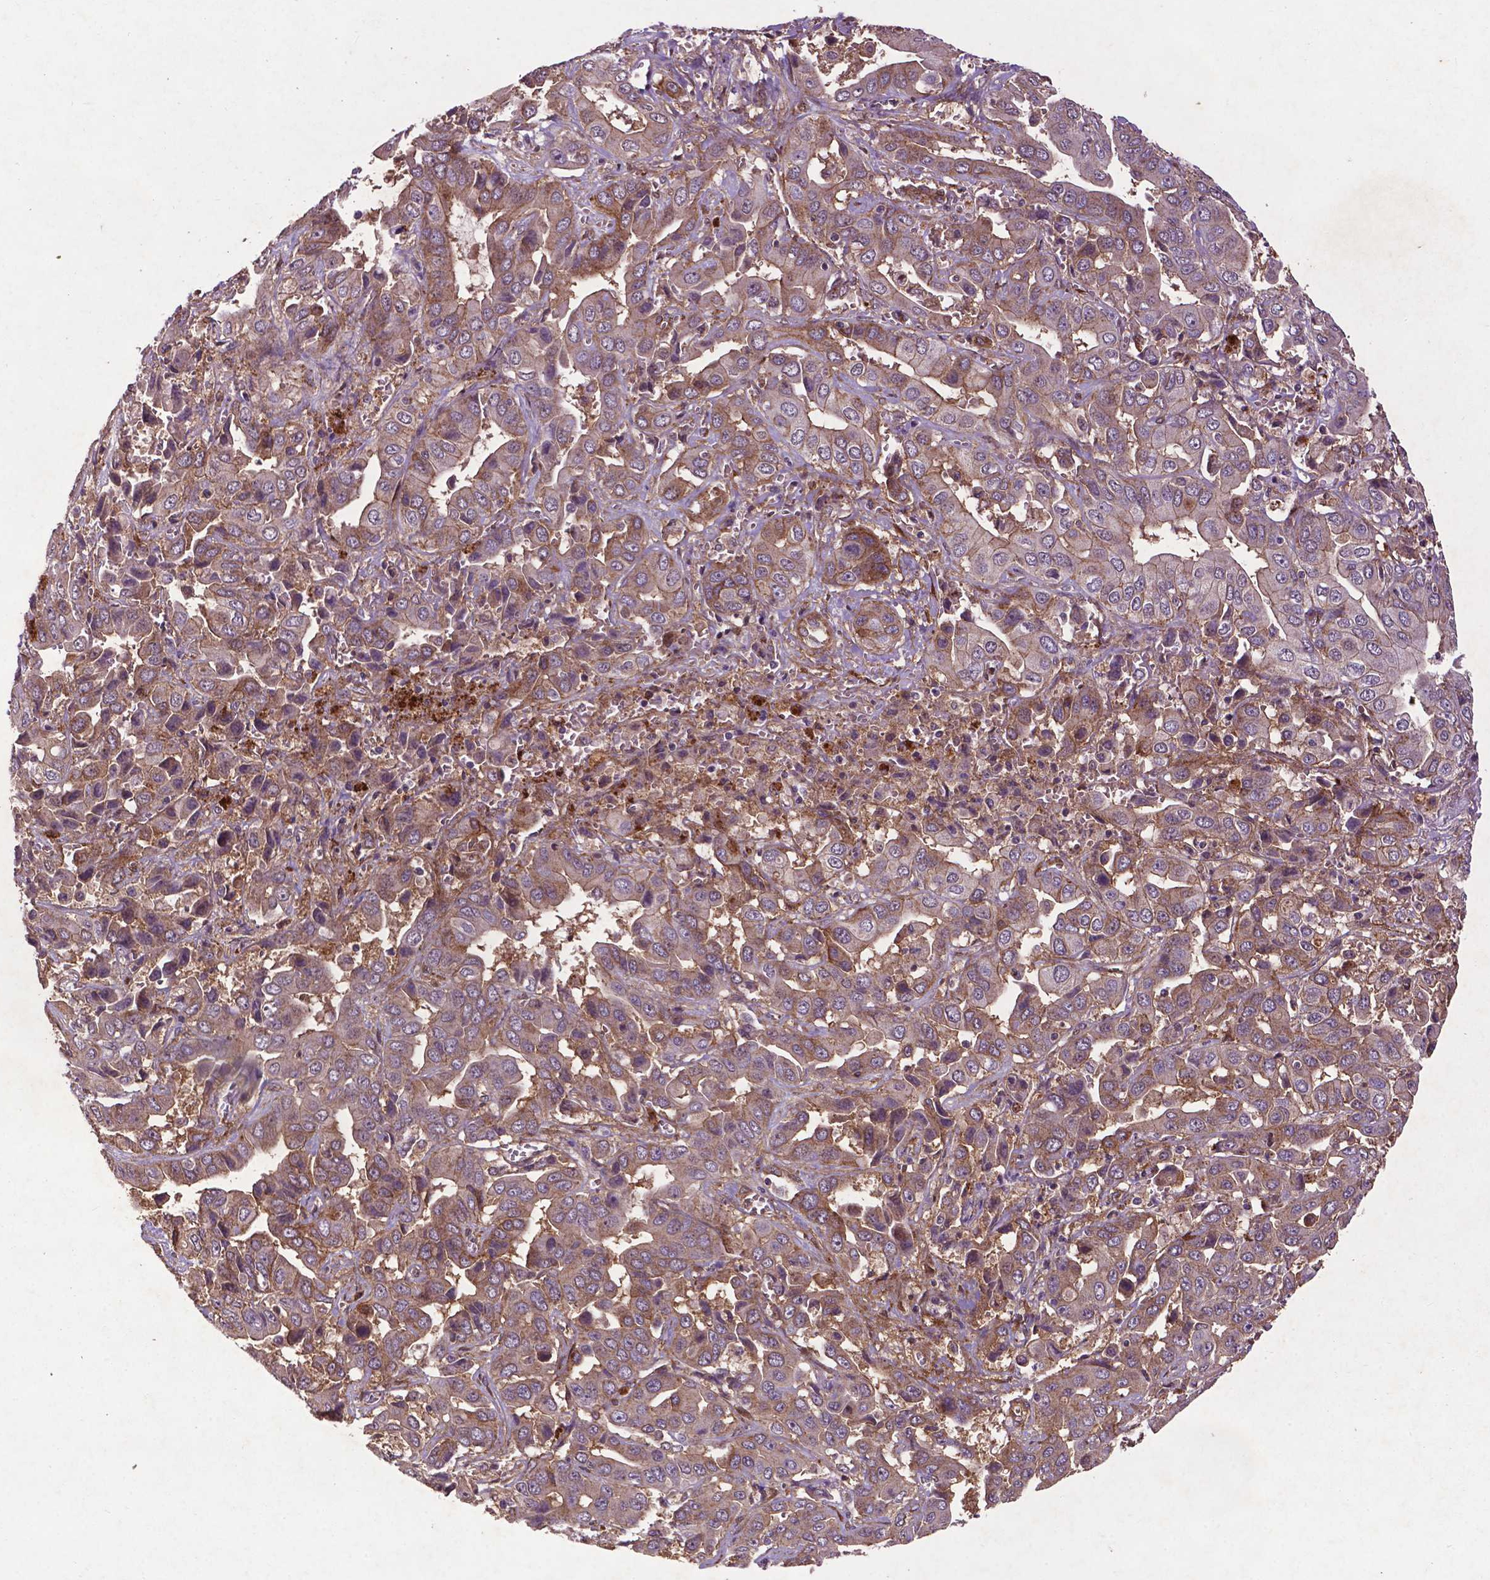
{"staining": {"intensity": "weak", "quantity": "25%-75%", "location": "cytoplasmic/membranous"}, "tissue": "liver cancer", "cell_type": "Tumor cells", "image_type": "cancer", "snomed": [{"axis": "morphology", "description": "Cholangiocarcinoma"}, {"axis": "topography", "description": "Liver"}], "caption": "Approximately 25%-75% of tumor cells in human liver cholangiocarcinoma demonstrate weak cytoplasmic/membranous protein positivity as visualized by brown immunohistochemical staining.", "gene": "RRAS", "patient": {"sex": "female", "age": 52}}